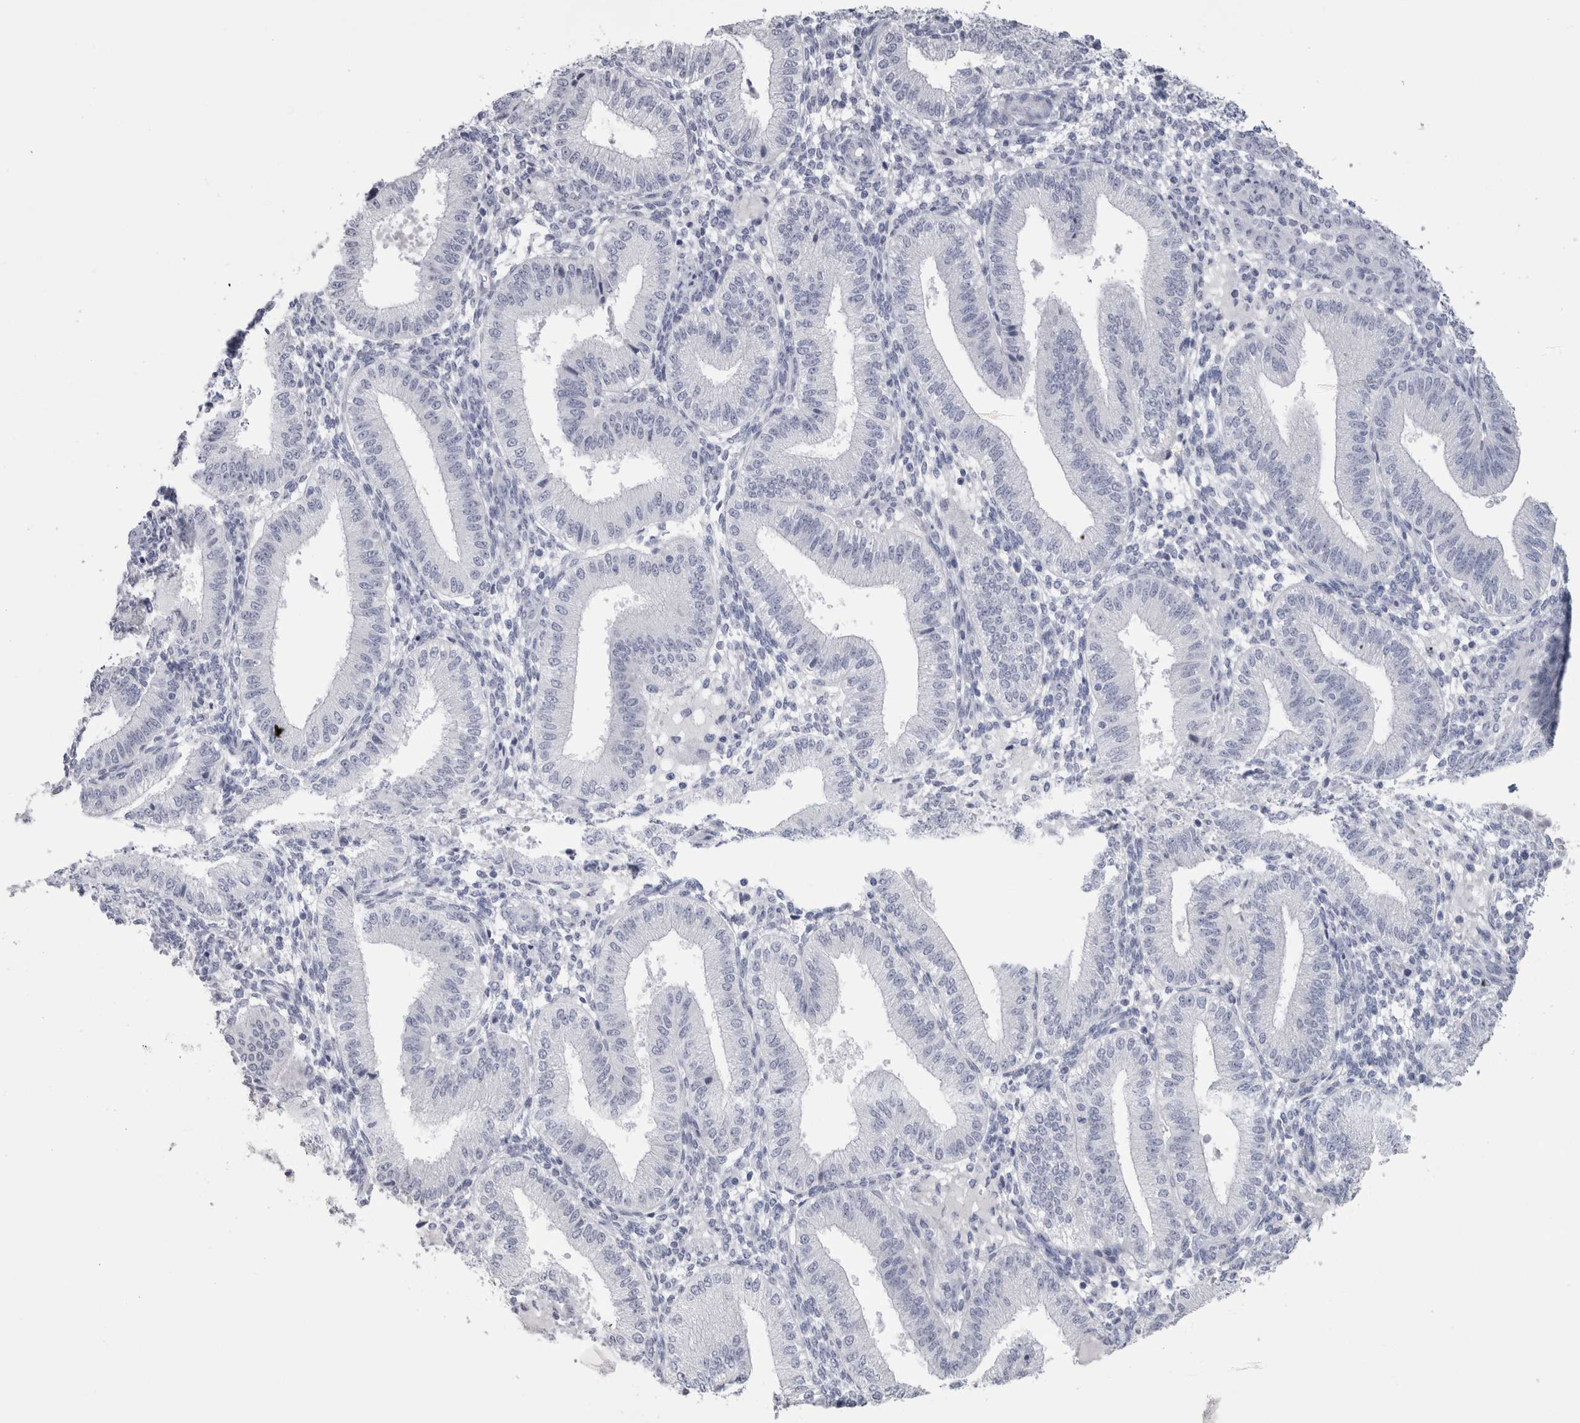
{"staining": {"intensity": "negative", "quantity": "none", "location": "none"}, "tissue": "endometrium", "cell_type": "Cells in endometrial stroma", "image_type": "normal", "snomed": [{"axis": "morphology", "description": "Normal tissue, NOS"}, {"axis": "topography", "description": "Endometrium"}], "caption": "This histopathology image is of benign endometrium stained with immunohistochemistry (IHC) to label a protein in brown with the nuclei are counter-stained blue. There is no expression in cells in endometrial stroma.", "gene": "PTH", "patient": {"sex": "female", "age": 39}}